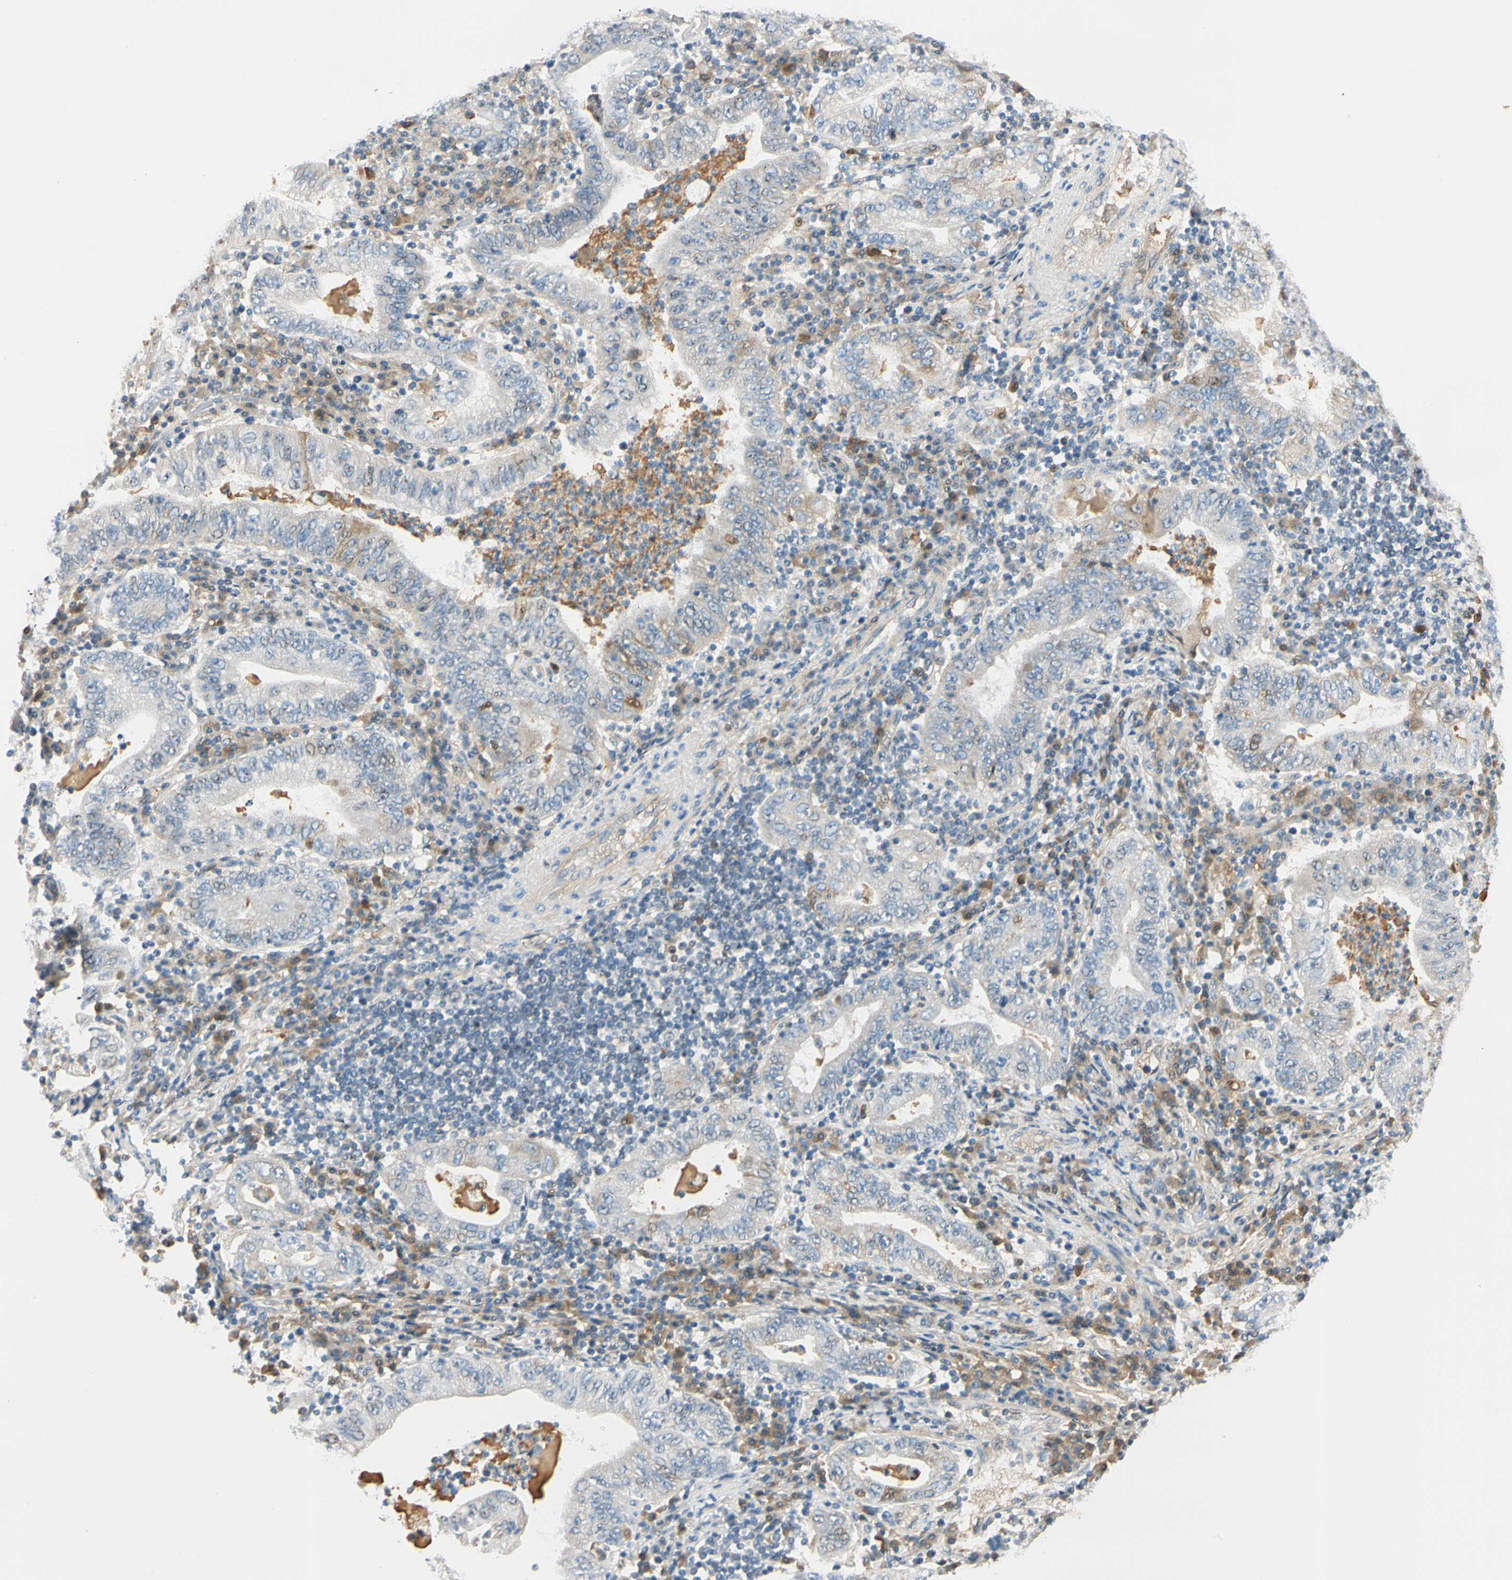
{"staining": {"intensity": "weak", "quantity": "25%-75%", "location": "cytoplasmic/membranous"}, "tissue": "stomach cancer", "cell_type": "Tumor cells", "image_type": "cancer", "snomed": [{"axis": "morphology", "description": "Normal tissue, NOS"}, {"axis": "morphology", "description": "Adenocarcinoma, NOS"}, {"axis": "topography", "description": "Esophagus"}, {"axis": "topography", "description": "Stomach, upper"}, {"axis": "topography", "description": "Peripheral nerve tissue"}], "caption": "Stomach adenocarcinoma stained with immunohistochemistry demonstrates weak cytoplasmic/membranous positivity in about 25%-75% of tumor cells.", "gene": "LAMB3", "patient": {"sex": "male", "age": 62}}